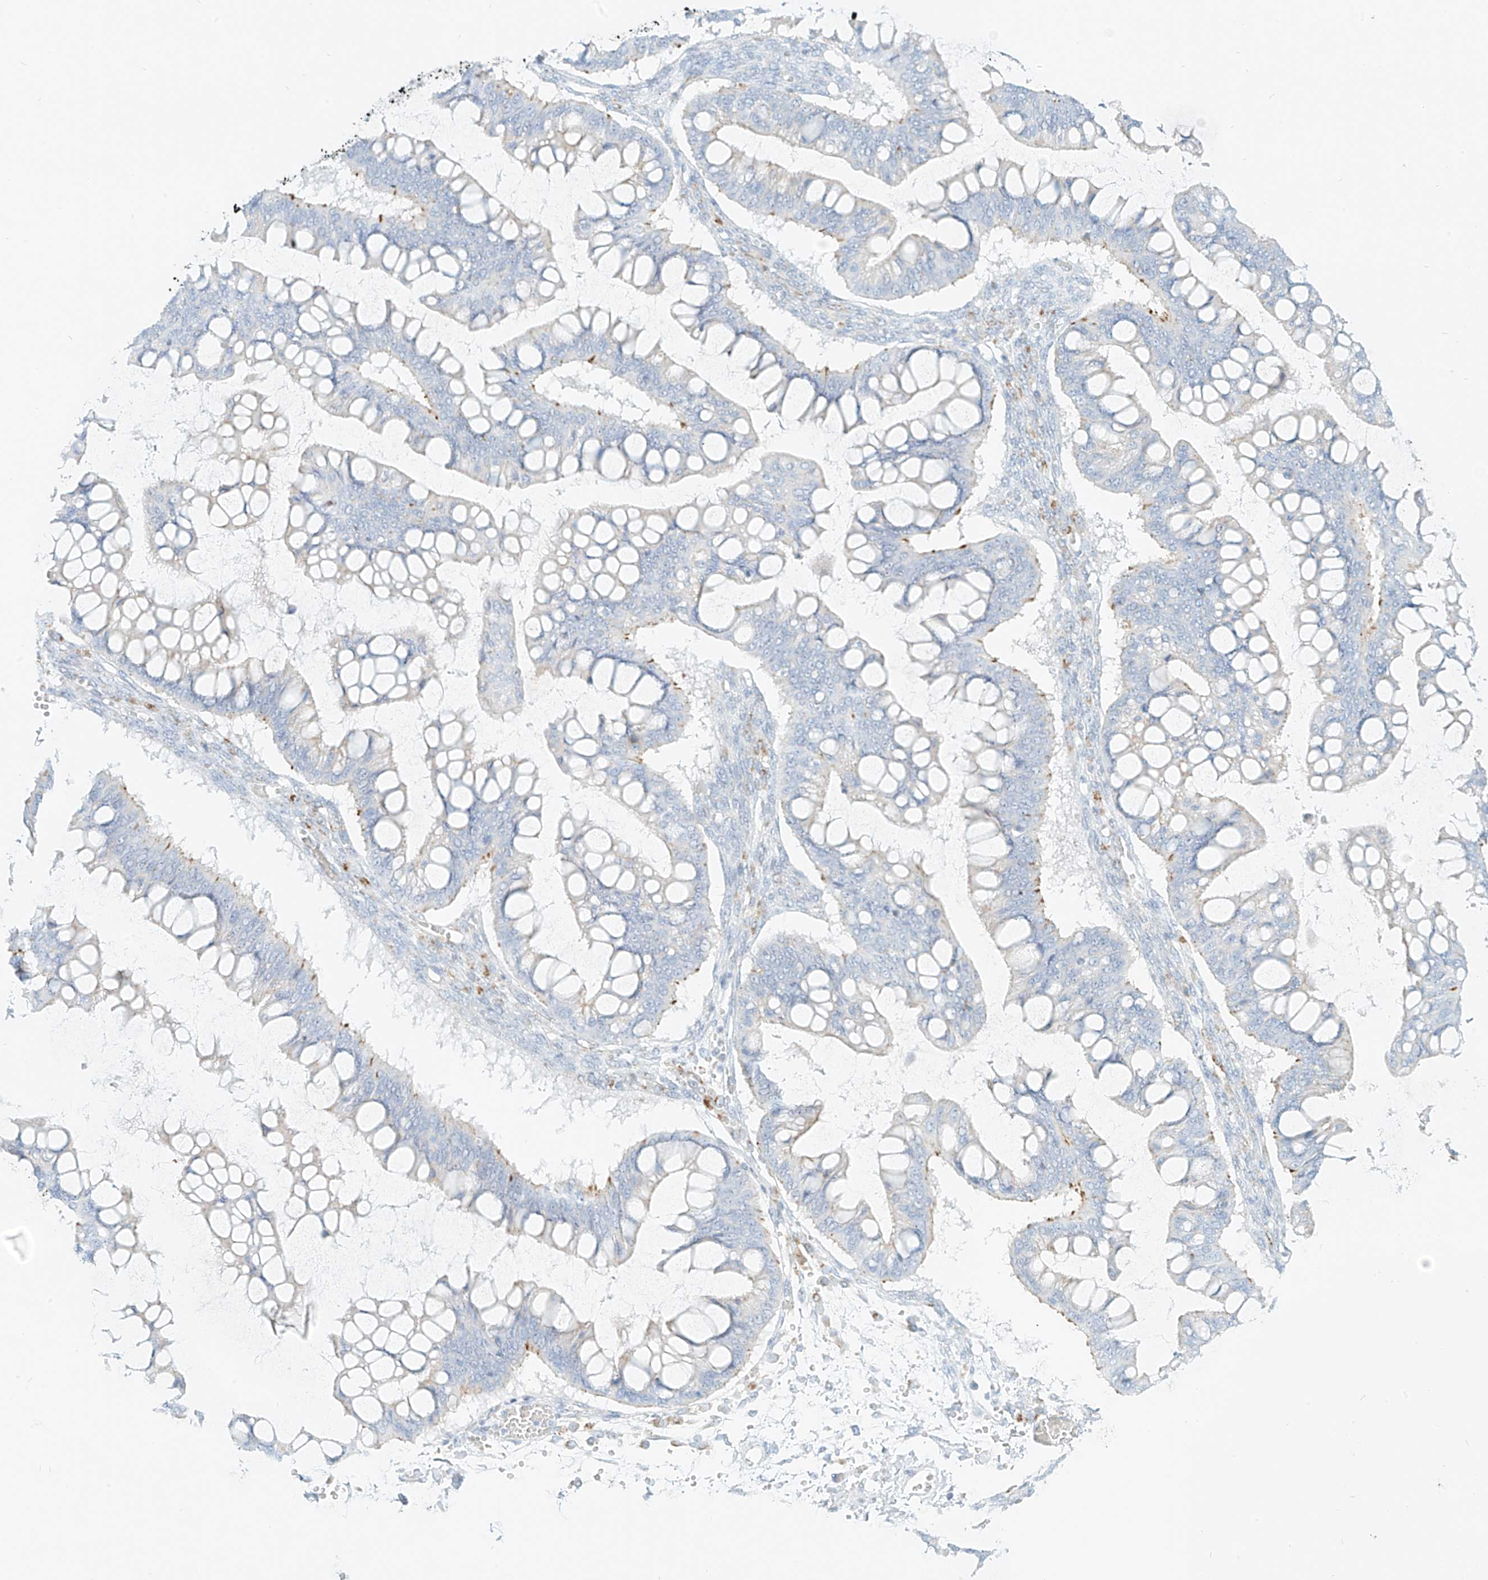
{"staining": {"intensity": "negative", "quantity": "none", "location": "none"}, "tissue": "ovarian cancer", "cell_type": "Tumor cells", "image_type": "cancer", "snomed": [{"axis": "morphology", "description": "Cystadenocarcinoma, mucinous, NOS"}, {"axis": "topography", "description": "Ovary"}], "caption": "Tumor cells are negative for brown protein staining in ovarian cancer (mucinous cystadenocarcinoma). (Stains: DAB IHC with hematoxylin counter stain, Microscopy: brightfield microscopy at high magnification).", "gene": "SLC35F6", "patient": {"sex": "female", "age": 73}}